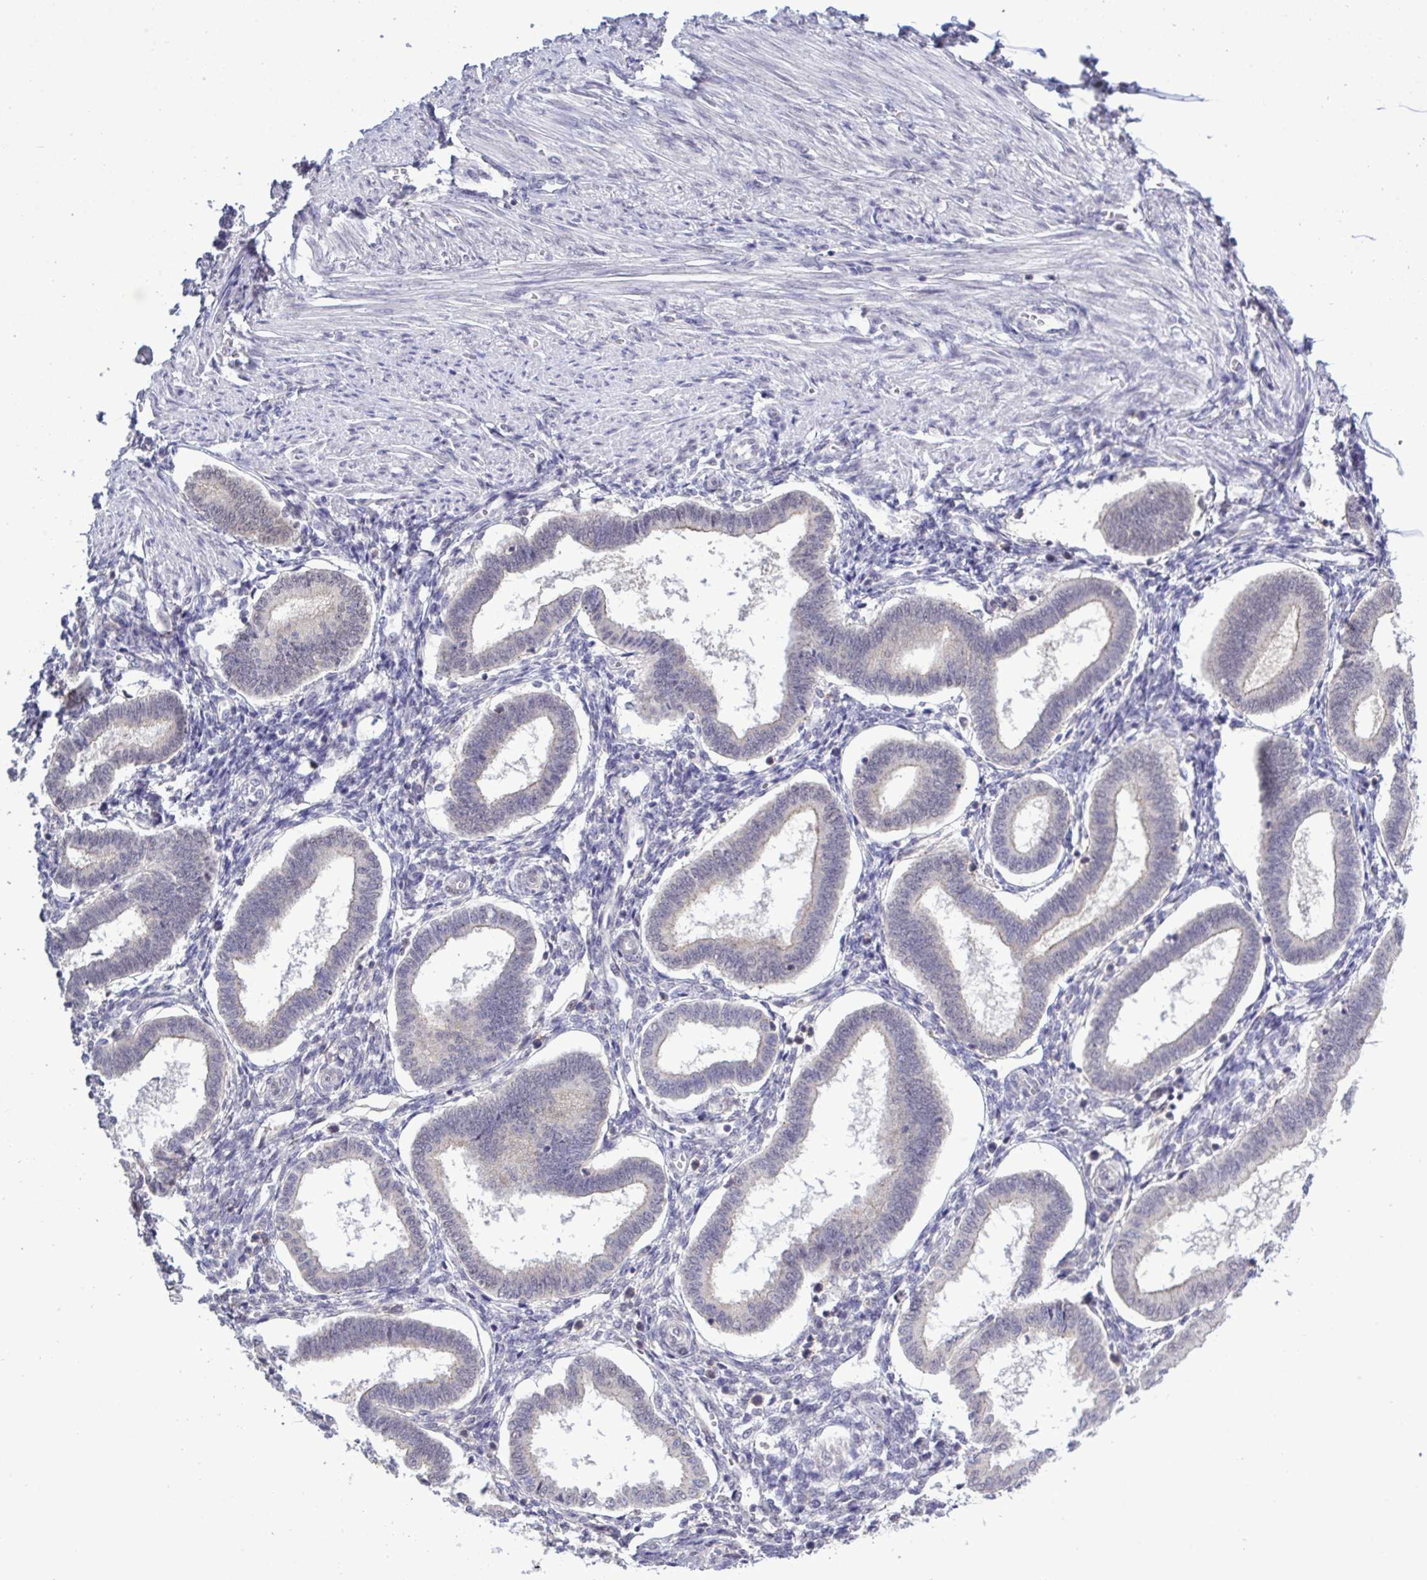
{"staining": {"intensity": "negative", "quantity": "none", "location": "none"}, "tissue": "endometrium", "cell_type": "Cells in endometrial stroma", "image_type": "normal", "snomed": [{"axis": "morphology", "description": "Normal tissue, NOS"}, {"axis": "topography", "description": "Endometrium"}], "caption": "A high-resolution image shows immunohistochemistry (IHC) staining of unremarkable endometrium, which displays no significant expression in cells in endometrial stroma.", "gene": "ZNF444", "patient": {"sex": "female", "age": 24}}